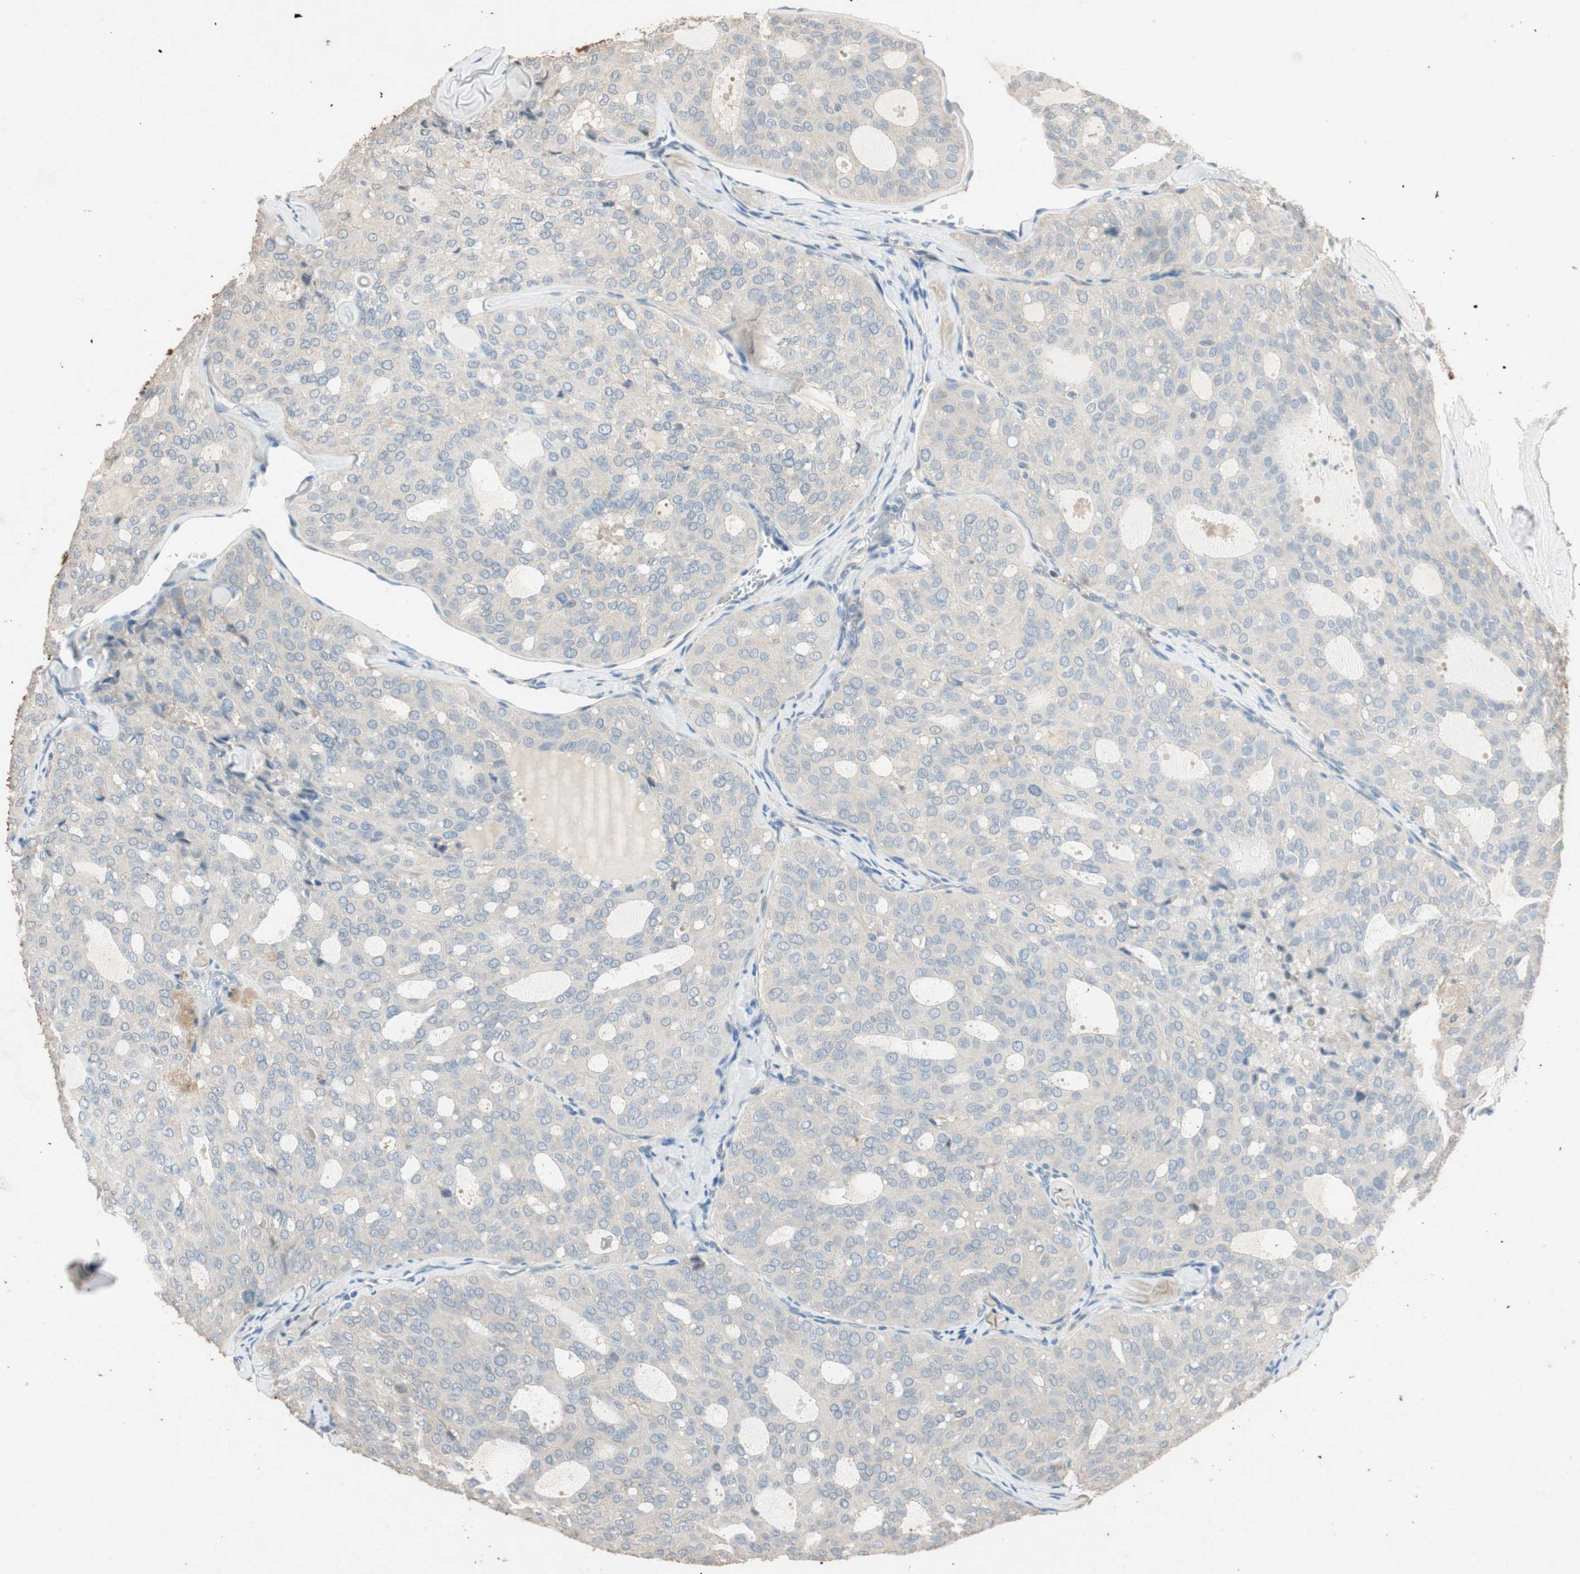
{"staining": {"intensity": "negative", "quantity": "none", "location": "none"}, "tissue": "thyroid cancer", "cell_type": "Tumor cells", "image_type": "cancer", "snomed": [{"axis": "morphology", "description": "Follicular adenoma carcinoma, NOS"}, {"axis": "topography", "description": "Thyroid gland"}], "caption": "Immunohistochemistry (IHC) of human thyroid cancer demonstrates no staining in tumor cells. (DAB immunohistochemistry (IHC) visualized using brightfield microscopy, high magnification).", "gene": "SERPINB5", "patient": {"sex": "male", "age": 75}}